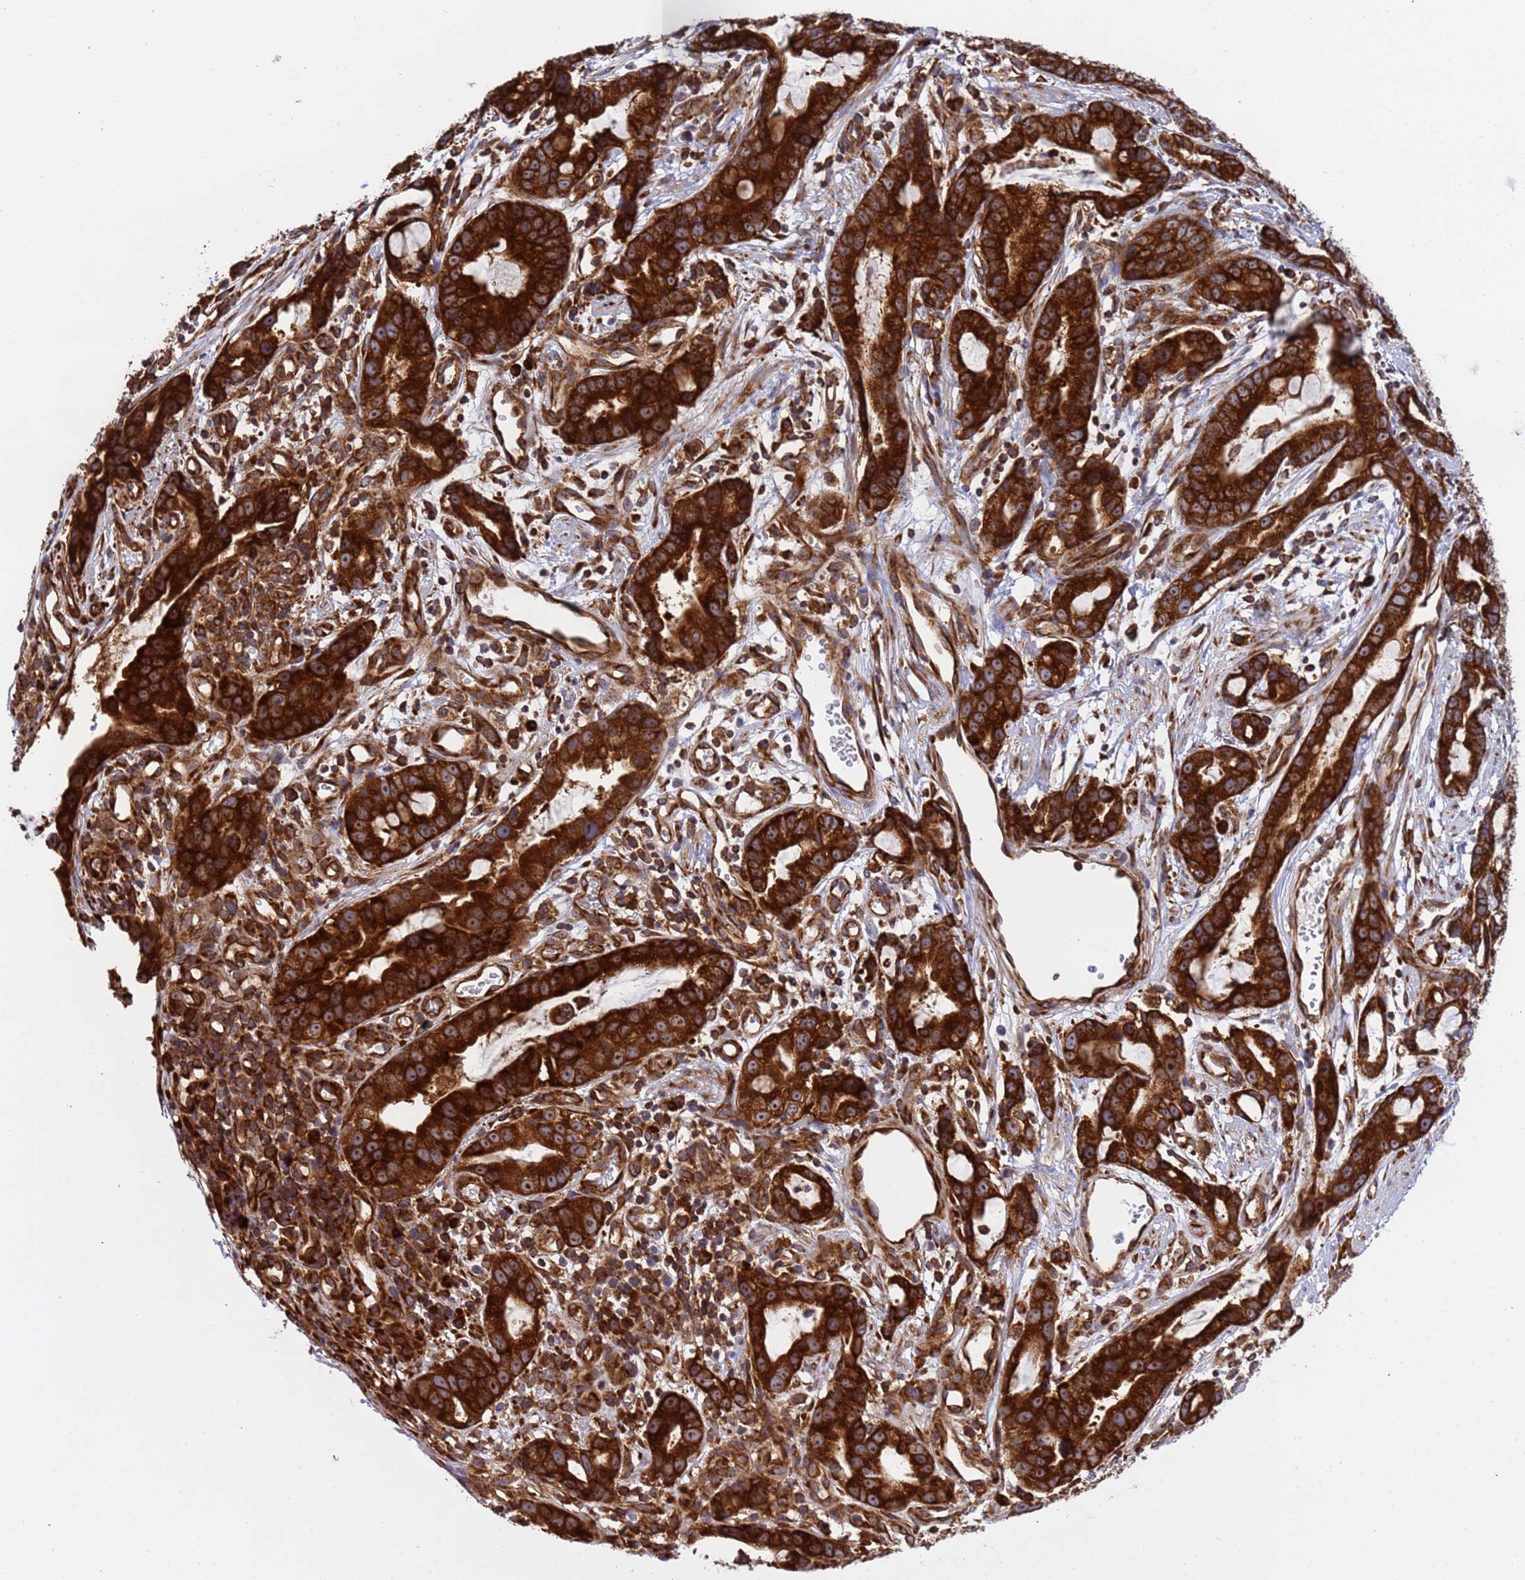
{"staining": {"intensity": "strong", "quantity": ">75%", "location": "cytoplasmic/membranous,nuclear"}, "tissue": "stomach cancer", "cell_type": "Tumor cells", "image_type": "cancer", "snomed": [{"axis": "morphology", "description": "Adenocarcinoma, NOS"}, {"axis": "topography", "description": "Stomach"}], "caption": "High-power microscopy captured an immunohistochemistry (IHC) photomicrograph of stomach adenocarcinoma, revealing strong cytoplasmic/membranous and nuclear expression in about >75% of tumor cells.", "gene": "RPL36", "patient": {"sex": "male", "age": 55}}